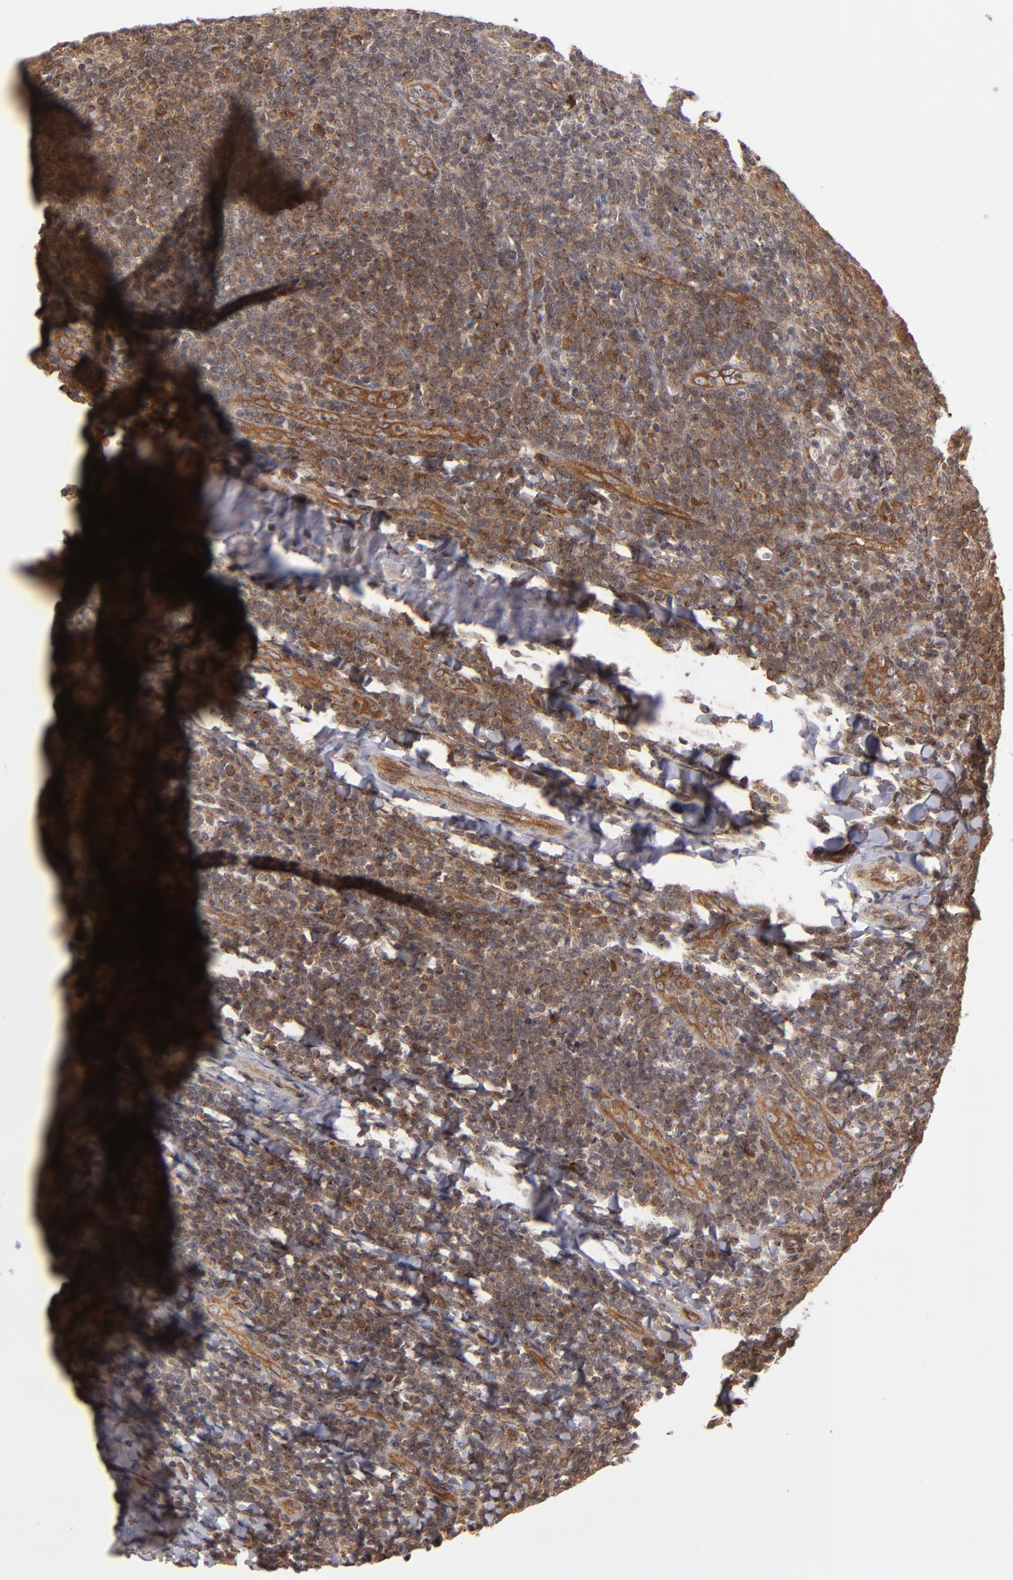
{"staining": {"intensity": "moderate", "quantity": "25%-75%", "location": "cytoplasmic/membranous"}, "tissue": "tonsil", "cell_type": "Germinal center cells", "image_type": "normal", "snomed": [{"axis": "morphology", "description": "Normal tissue, NOS"}, {"axis": "topography", "description": "Tonsil"}], "caption": "An immunohistochemistry histopathology image of benign tissue is shown. Protein staining in brown highlights moderate cytoplasmic/membranous positivity in tonsil within germinal center cells.", "gene": "BDKRB1", "patient": {"sex": "male", "age": 31}}